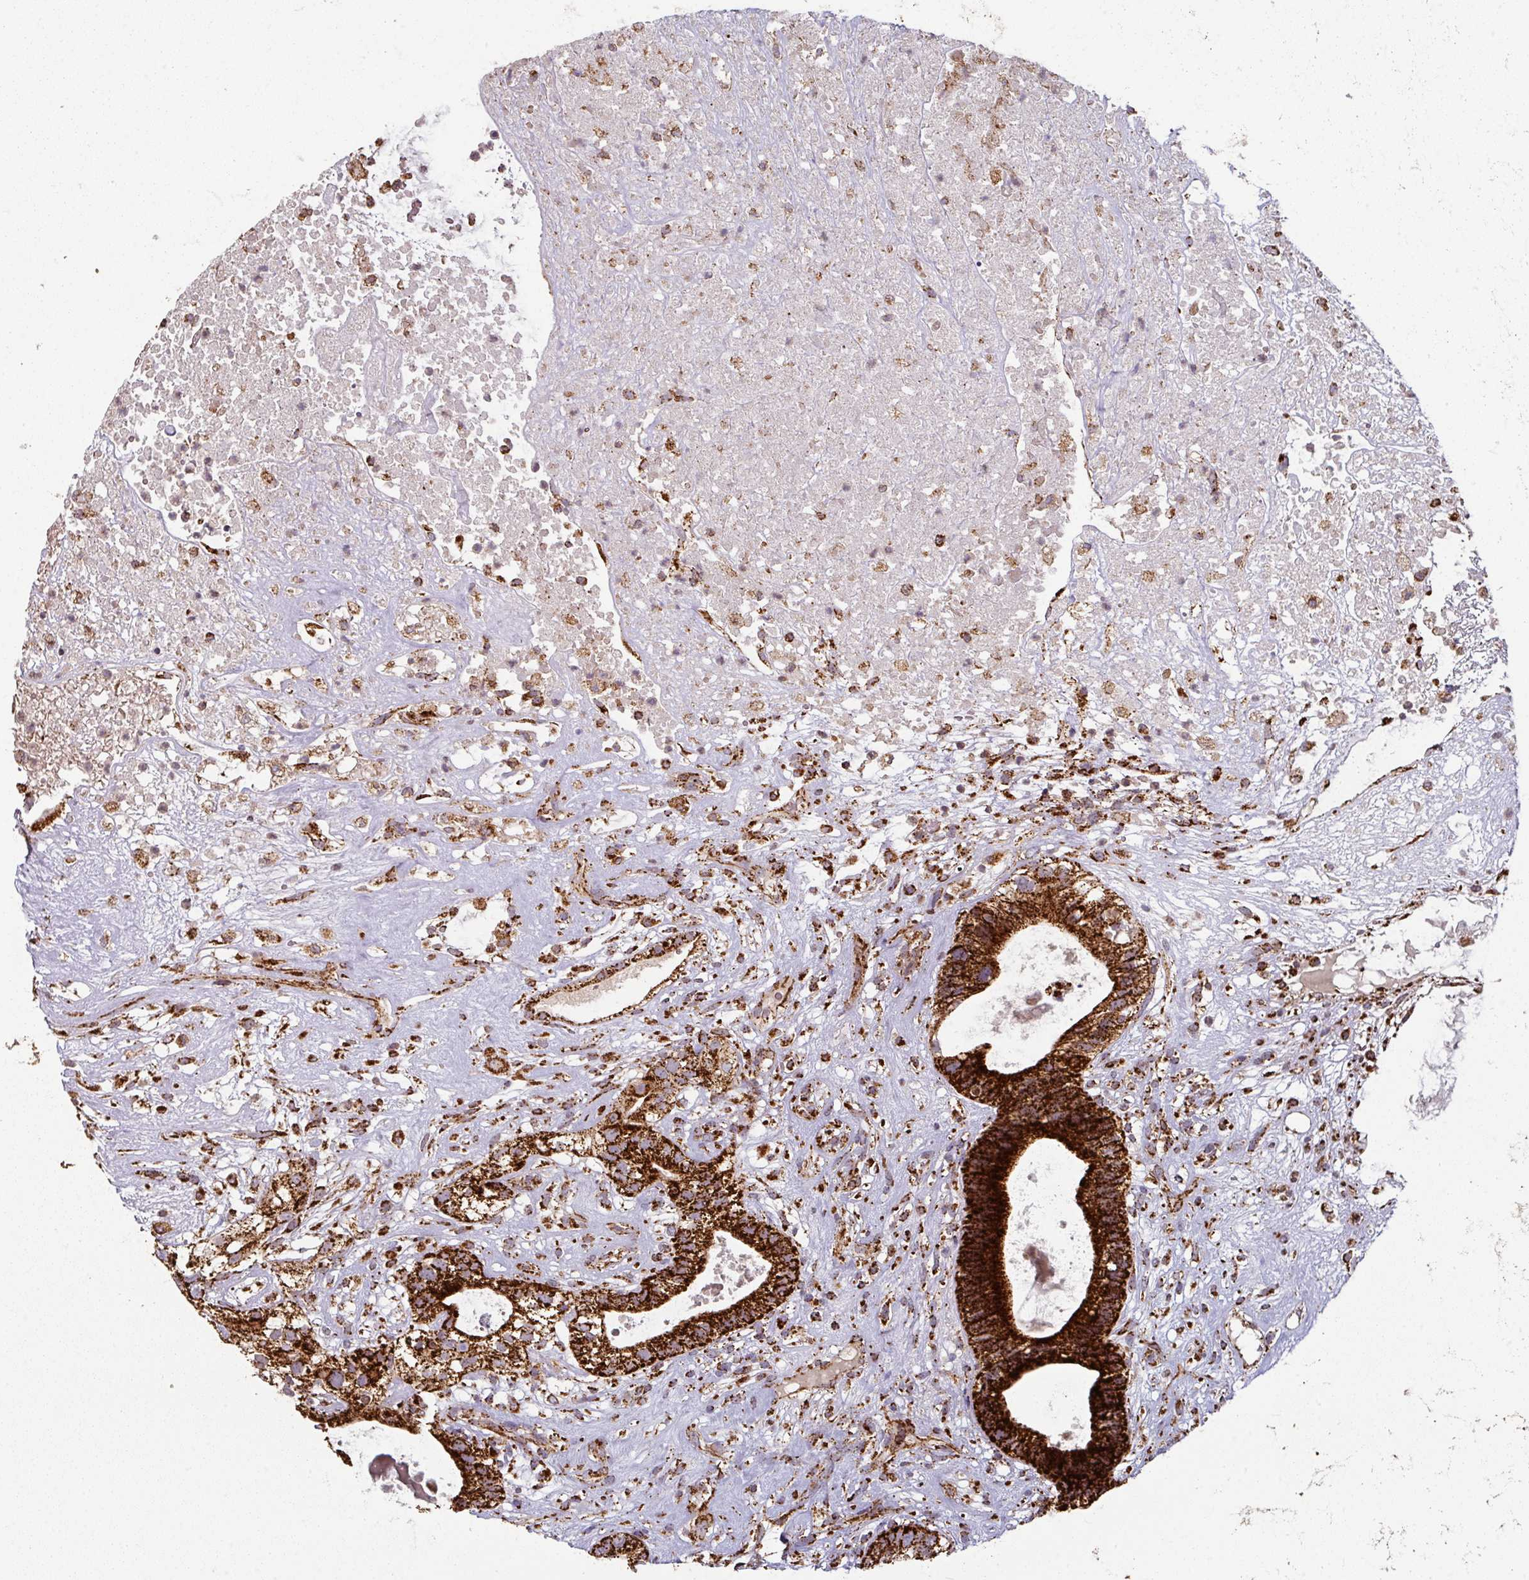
{"staining": {"intensity": "strong", "quantity": ">75%", "location": "cytoplasmic/membranous"}, "tissue": "testis cancer", "cell_type": "Tumor cells", "image_type": "cancer", "snomed": [{"axis": "morphology", "description": "Seminoma, NOS"}, {"axis": "morphology", "description": "Carcinoma, Embryonal, NOS"}, {"axis": "topography", "description": "Testis"}], "caption": "The histopathology image demonstrates a brown stain indicating the presence of a protein in the cytoplasmic/membranous of tumor cells in testis cancer.", "gene": "TRAP1", "patient": {"sex": "male", "age": 41}}